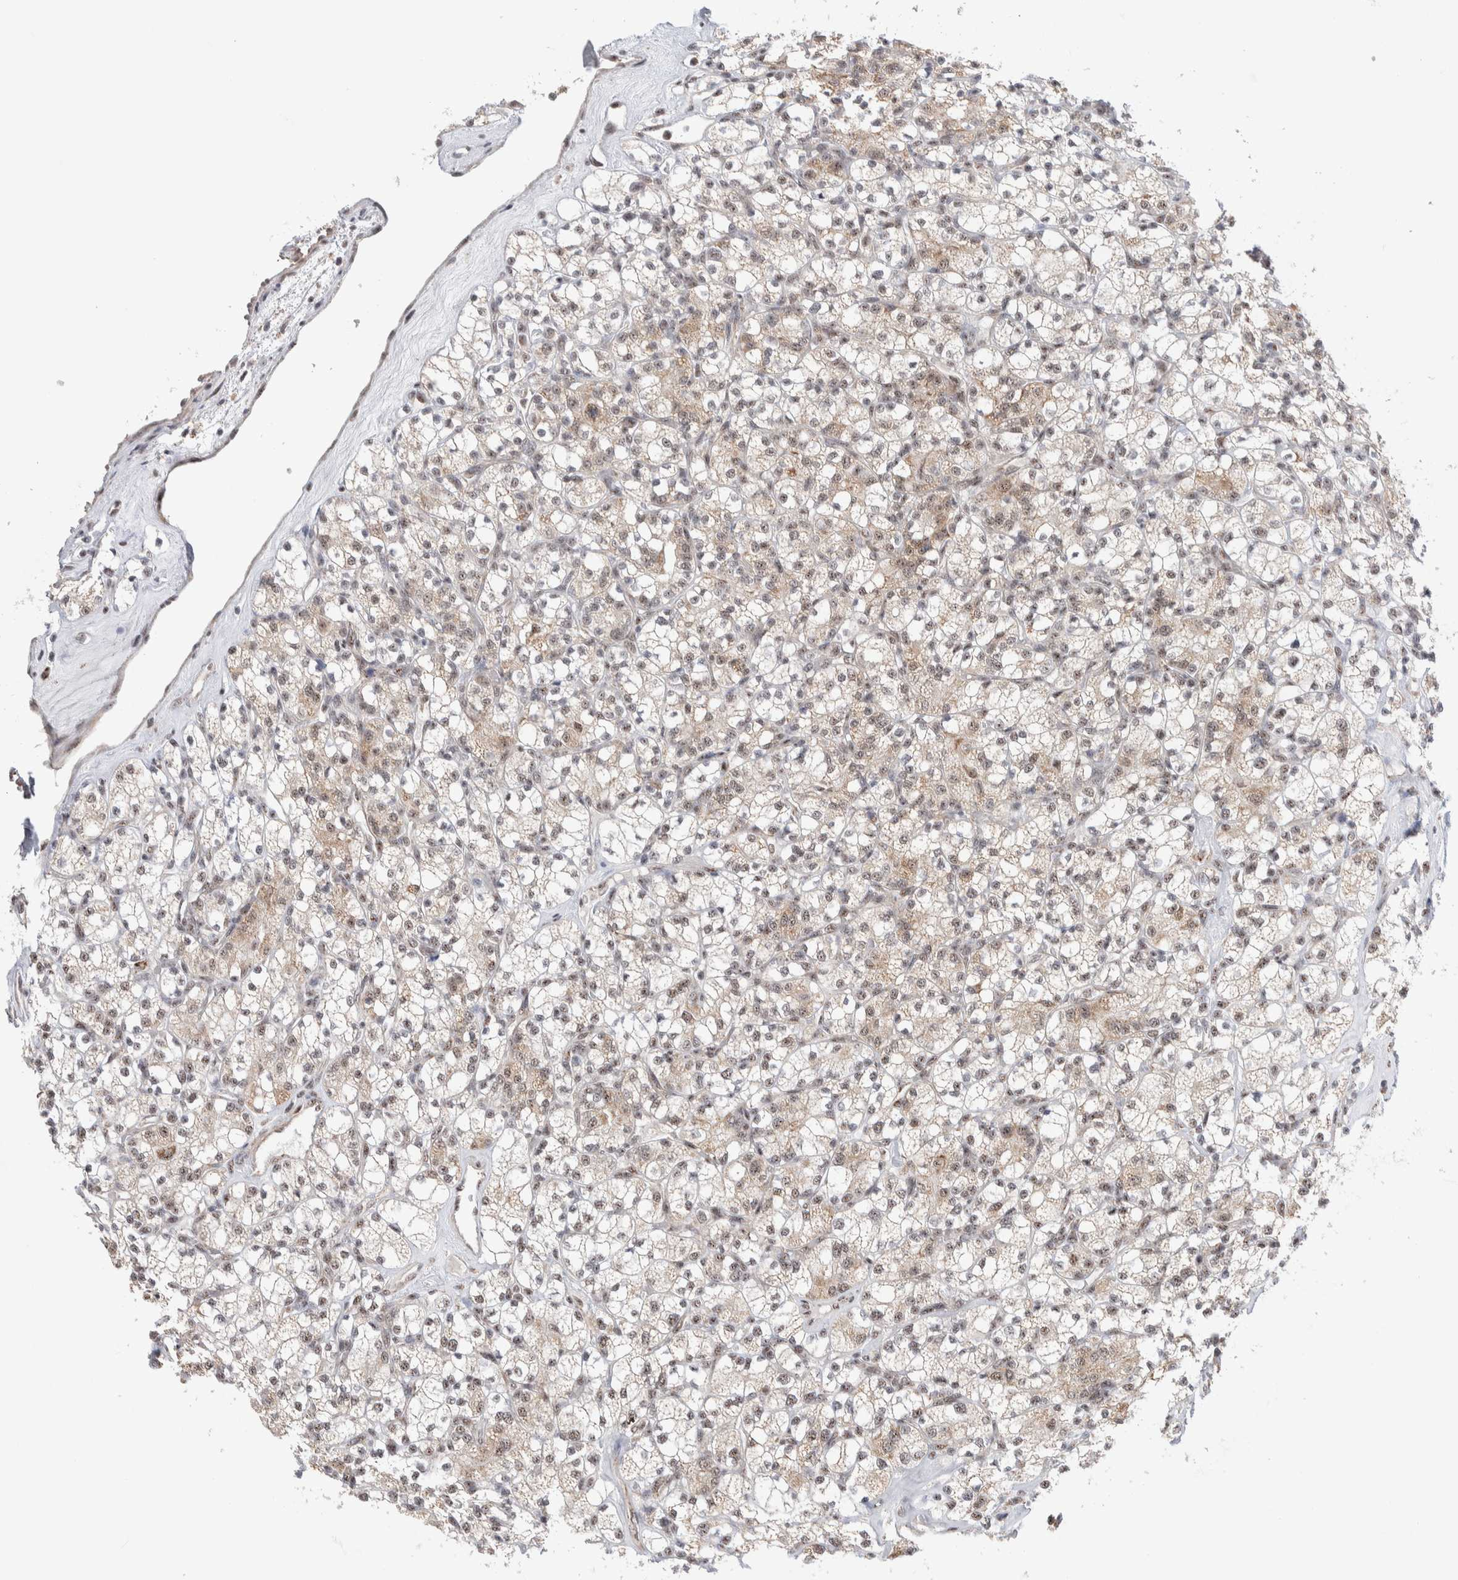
{"staining": {"intensity": "weak", "quantity": "25%-75%", "location": "cytoplasmic/membranous,nuclear"}, "tissue": "renal cancer", "cell_type": "Tumor cells", "image_type": "cancer", "snomed": [{"axis": "morphology", "description": "Adenocarcinoma, NOS"}, {"axis": "topography", "description": "Kidney"}], "caption": "Immunohistochemical staining of human renal cancer displays low levels of weak cytoplasmic/membranous and nuclear protein positivity in about 25%-75% of tumor cells.", "gene": "ZNF695", "patient": {"sex": "male", "age": 77}}